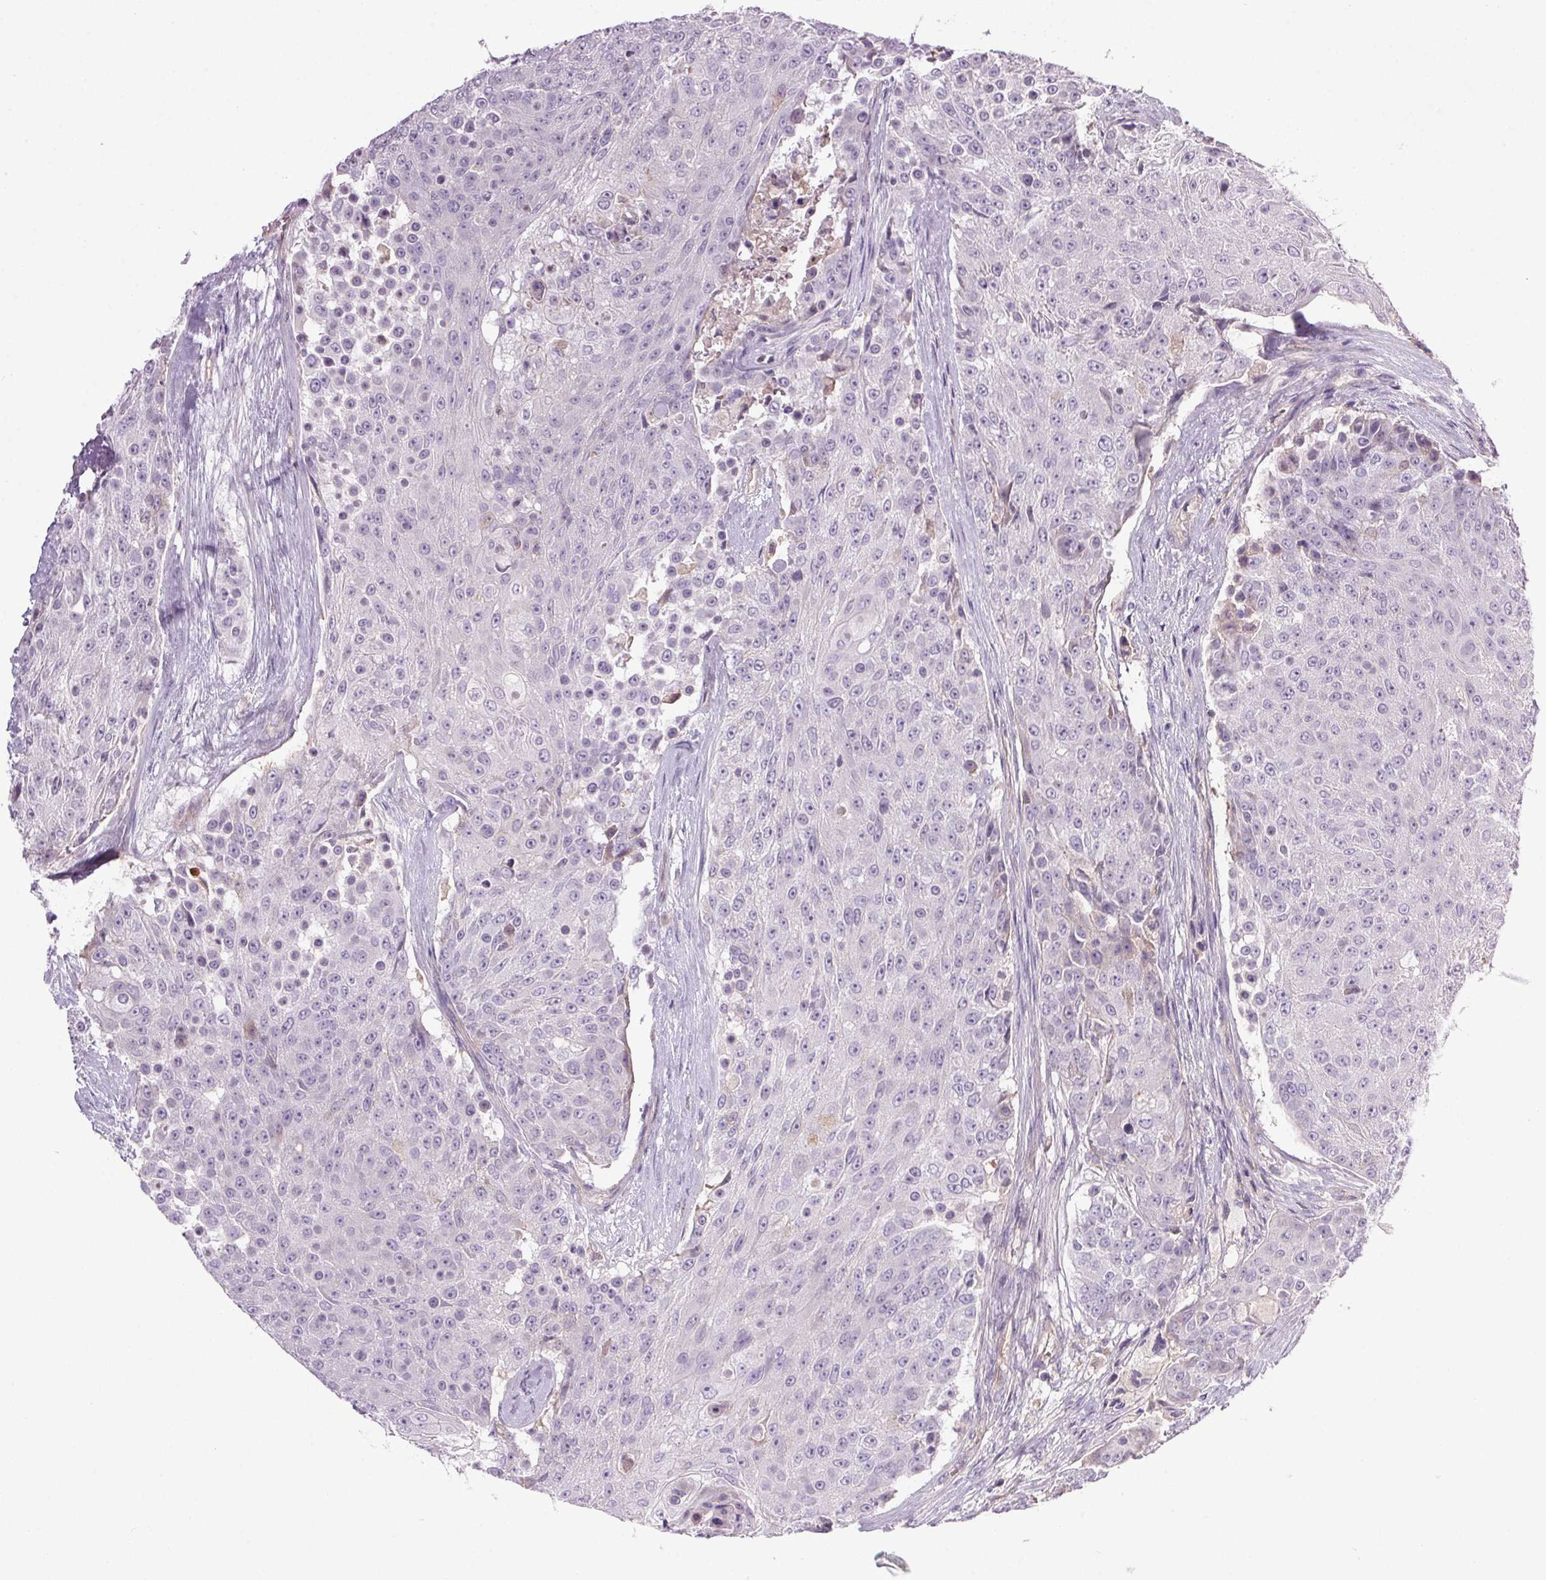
{"staining": {"intensity": "negative", "quantity": "none", "location": "none"}, "tissue": "urothelial cancer", "cell_type": "Tumor cells", "image_type": "cancer", "snomed": [{"axis": "morphology", "description": "Urothelial carcinoma, High grade"}, {"axis": "topography", "description": "Urinary bladder"}], "caption": "This is a photomicrograph of IHC staining of urothelial carcinoma (high-grade), which shows no positivity in tumor cells.", "gene": "APOC4", "patient": {"sex": "female", "age": 63}}